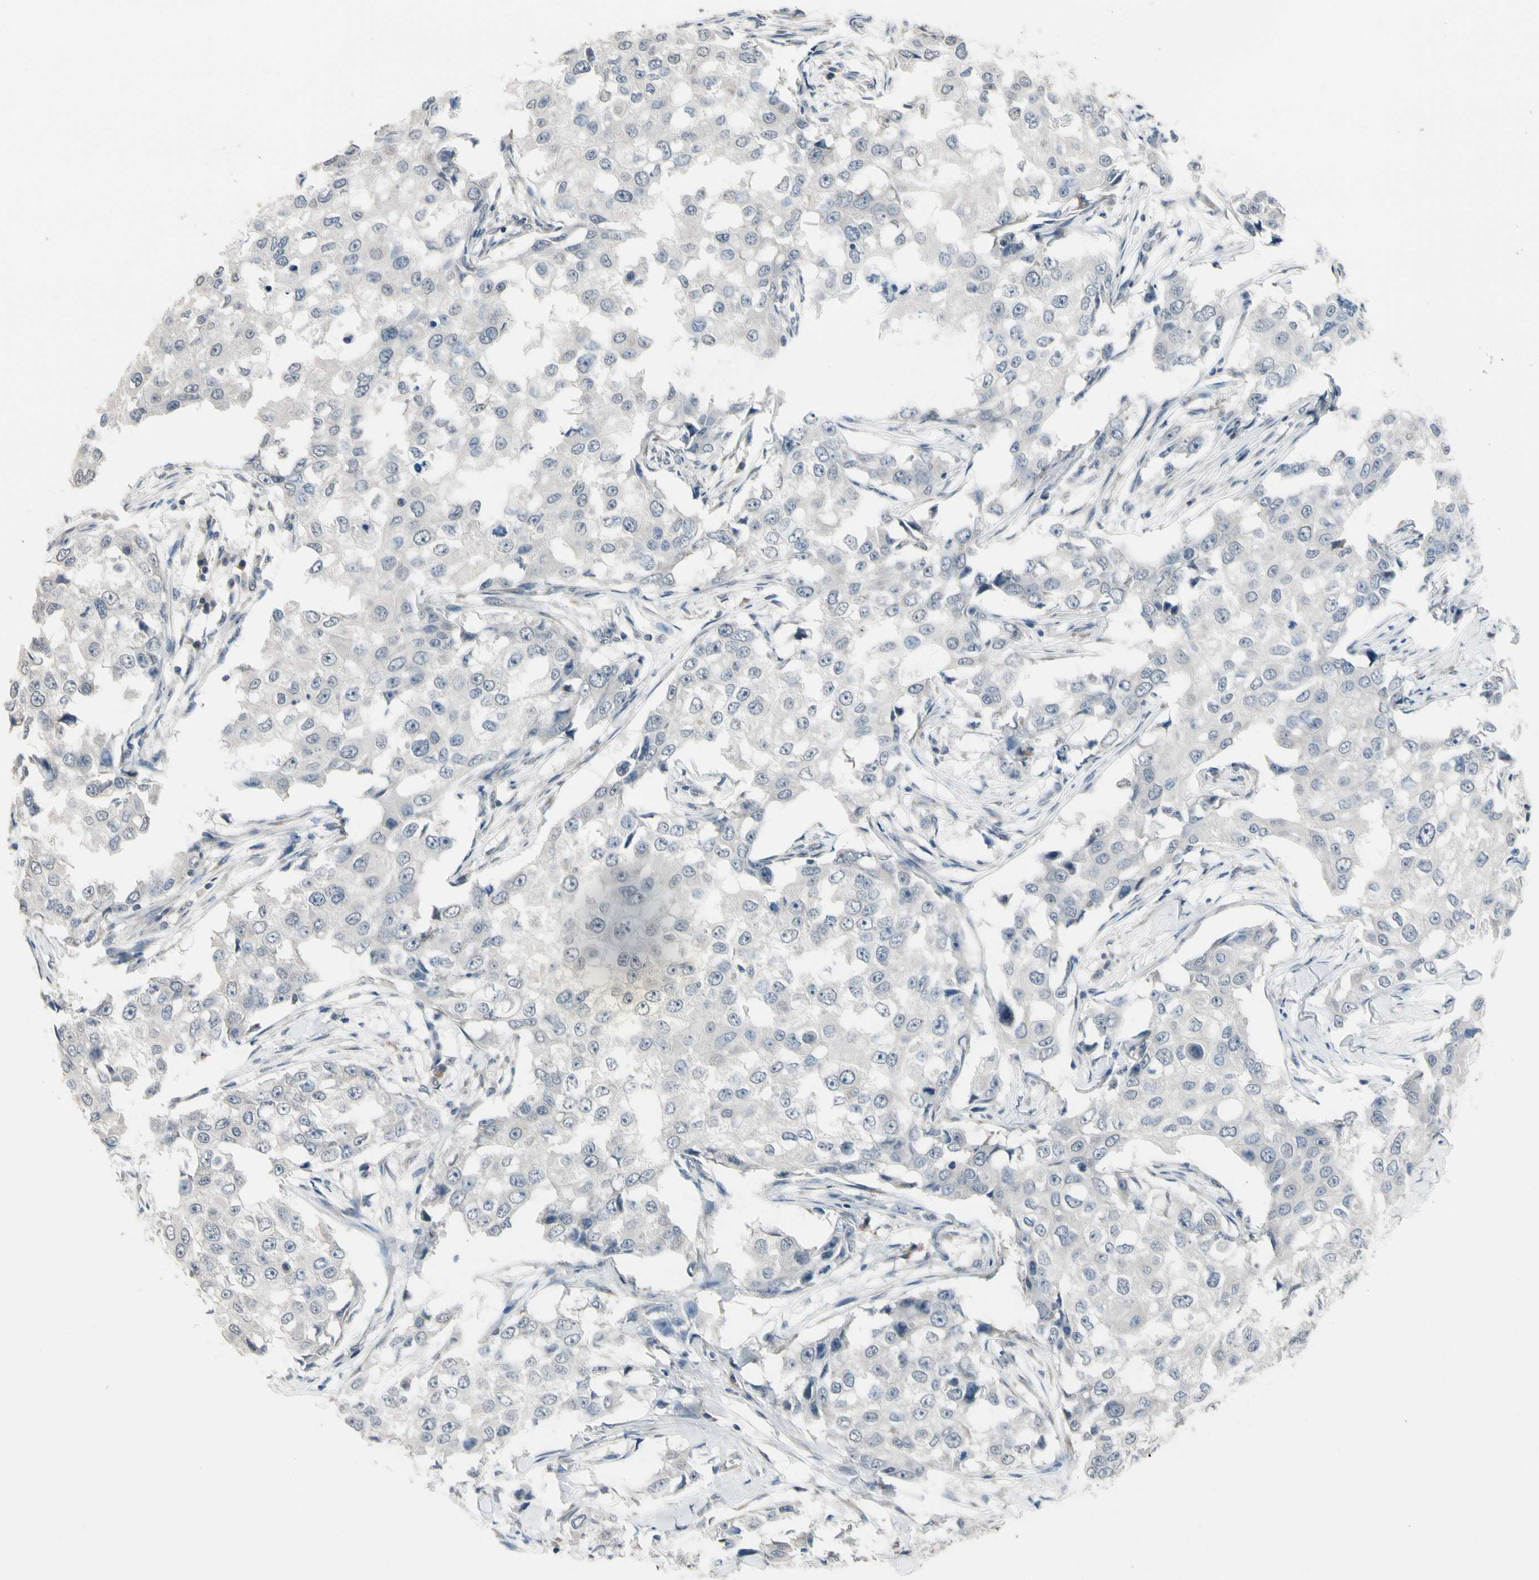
{"staining": {"intensity": "negative", "quantity": "none", "location": "none"}, "tissue": "breast cancer", "cell_type": "Tumor cells", "image_type": "cancer", "snomed": [{"axis": "morphology", "description": "Duct carcinoma"}, {"axis": "topography", "description": "Breast"}], "caption": "The immunohistochemistry (IHC) image has no significant positivity in tumor cells of breast cancer tissue.", "gene": "SV2A", "patient": {"sex": "female", "age": 27}}